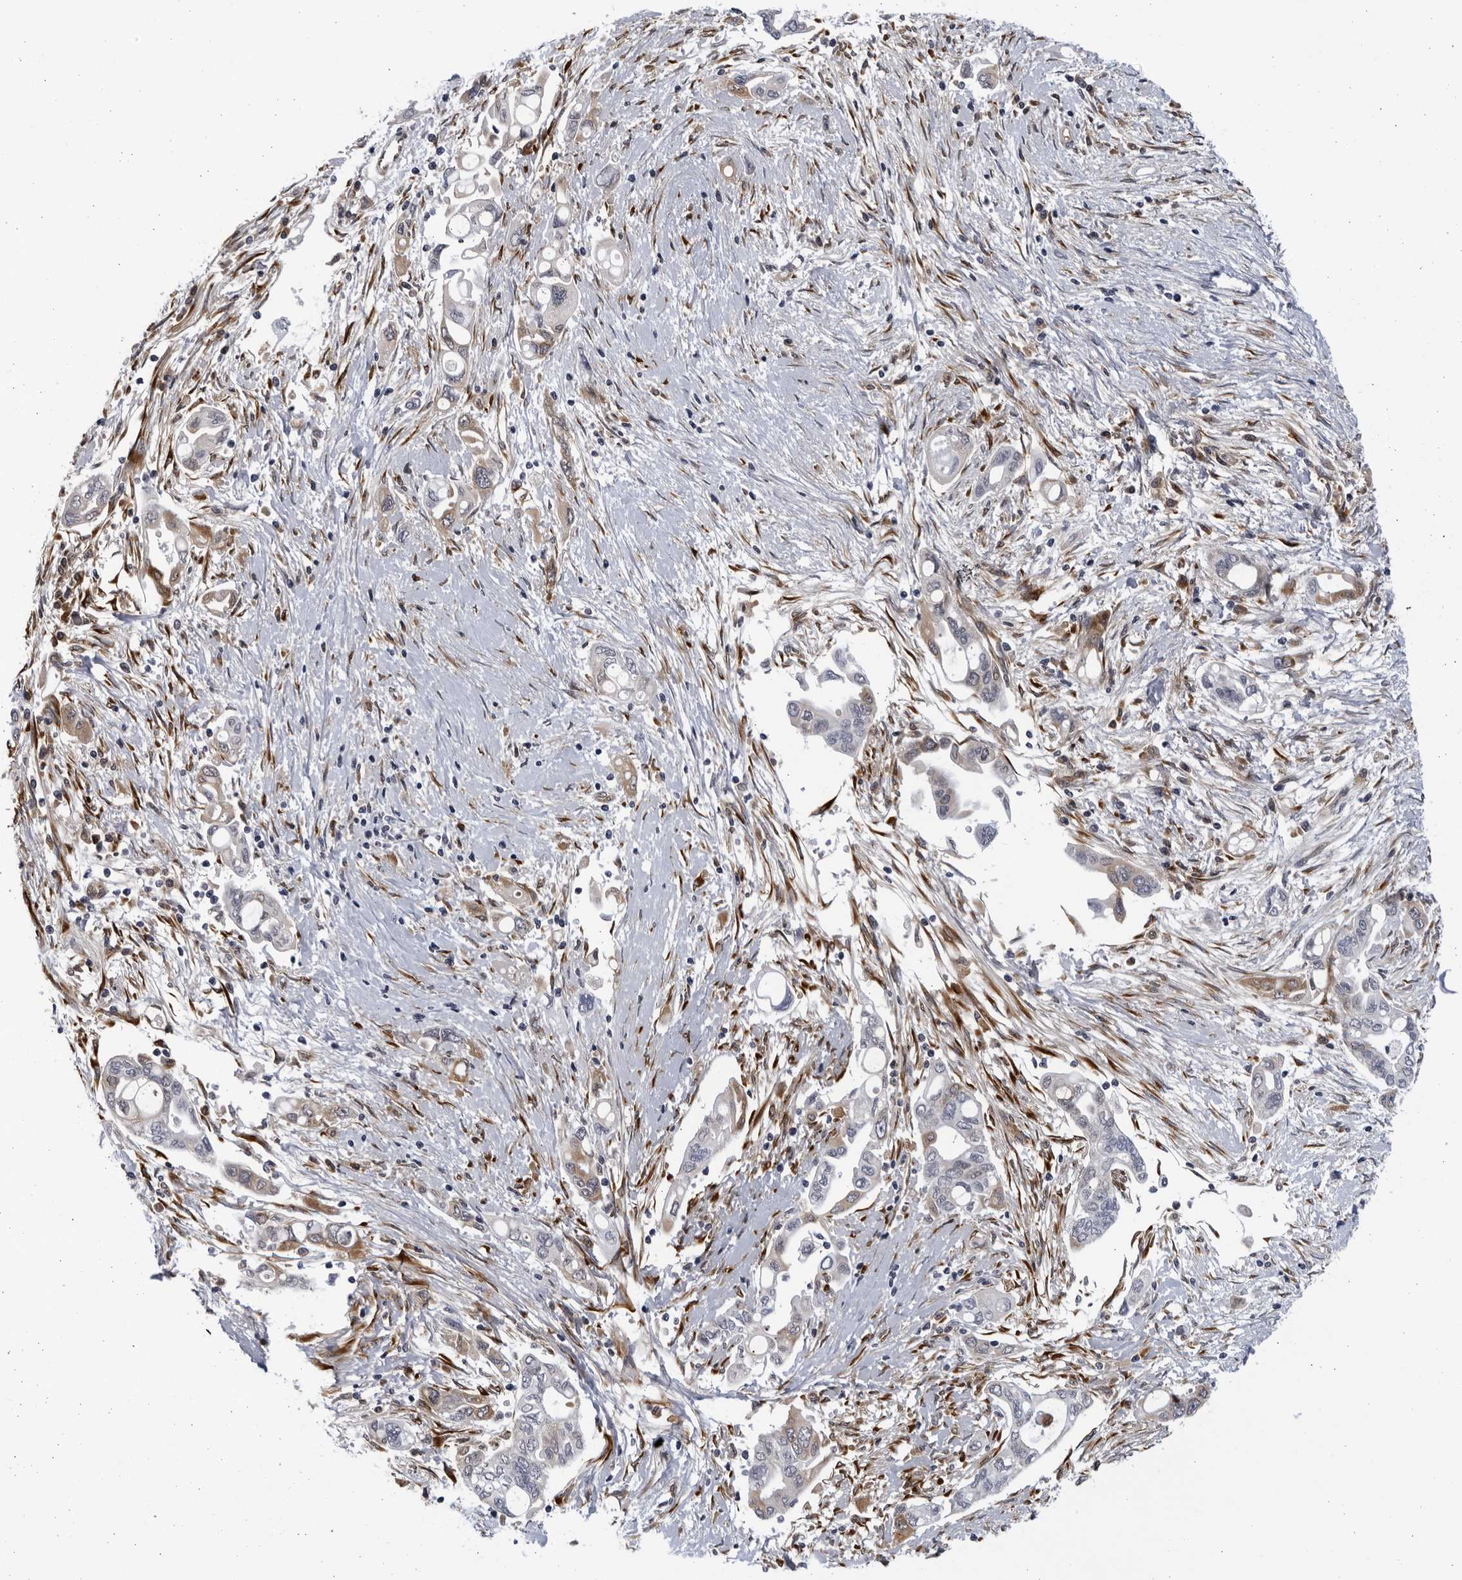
{"staining": {"intensity": "negative", "quantity": "none", "location": "none"}, "tissue": "pancreatic cancer", "cell_type": "Tumor cells", "image_type": "cancer", "snomed": [{"axis": "morphology", "description": "Adenocarcinoma, NOS"}, {"axis": "topography", "description": "Pancreas"}], "caption": "Tumor cells show no significant protein expression in pancreatic adenocarcinoma.", "gene": "BMP2K", "patient": {"sex": "female", "age": 57}}